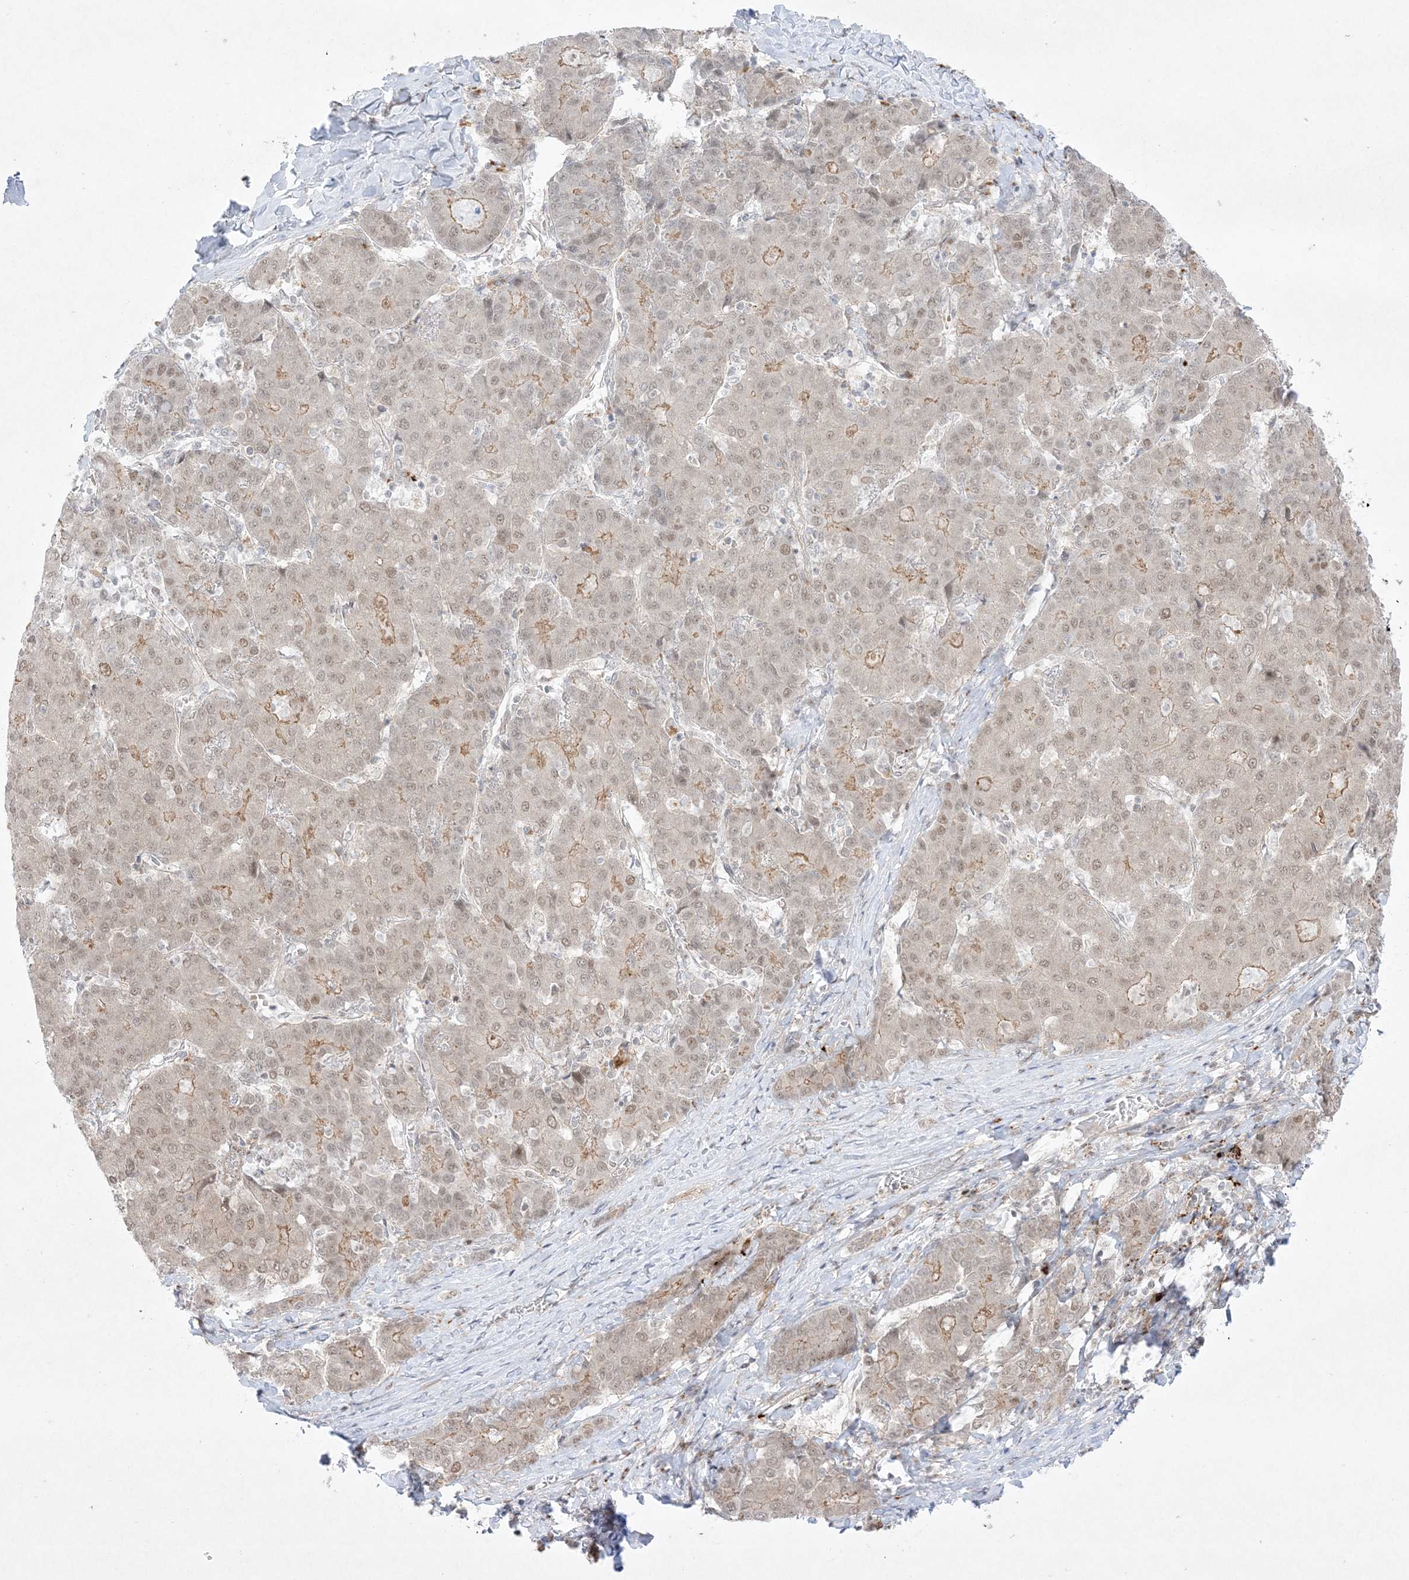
{"staining": {"intensity": "weak", "quantity": ">75%", "location": "cytoplasmic/membranous,nuclear"}, "tissue": "liver cancer", "cell_type": "Tumor cells", "image_type": "cancer", "snomed": [{"axis": "morphology", "description": "Carcinoma, Hepatocellular, NOS"}, {"axis": "topography", "description": "Liver"}], "caption": "Immunohistochemical staining of human hepatocellular carcinoma (liver) shows low levels of weak cytoplasmic/membranous and nuclear positivity in approximately >75% of tumor cells.", "gene": "PTK6", "patient": {"sex": "male", "age": 65}}